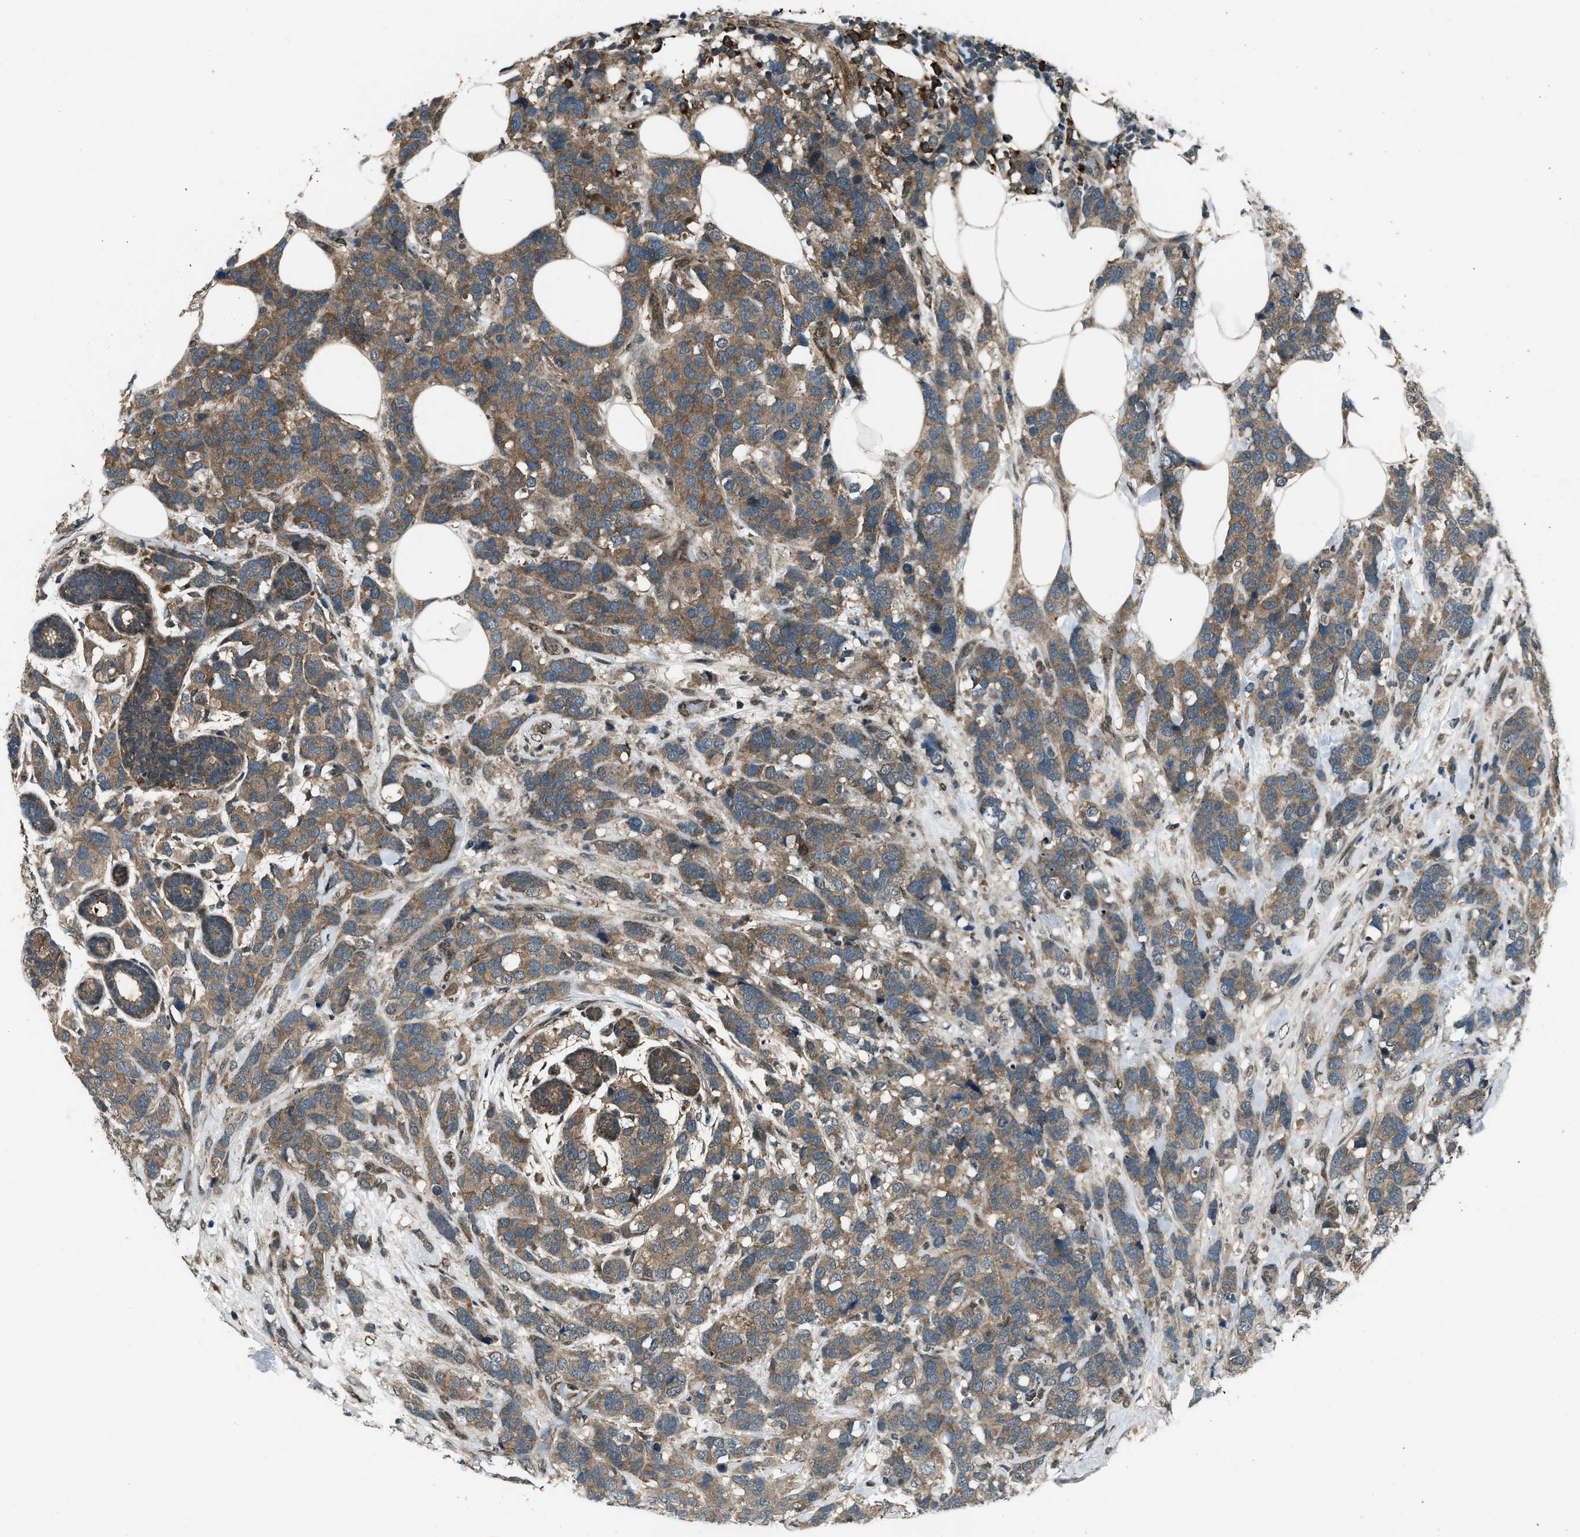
{"staining": {"intensity": "moderate", "quantity": ">75%", "location": "cytoplasmic/membranous"}, "tissue": "breast cancer", "cell_type": "Tumor cells", "image_type": "cancer", "snomed": [{"axis": "morphology", "description": "Lobular carcinoma"}, {"axis": "topography", "description": "Breast"}], "caption": "Protein expression analysis of human breast cancer reveals moderate cytoplasmic/membranous expression in approximately >75% of tumor cells.", "gene": "SVIL", "patient": {"sex": "female", "age": 59}}